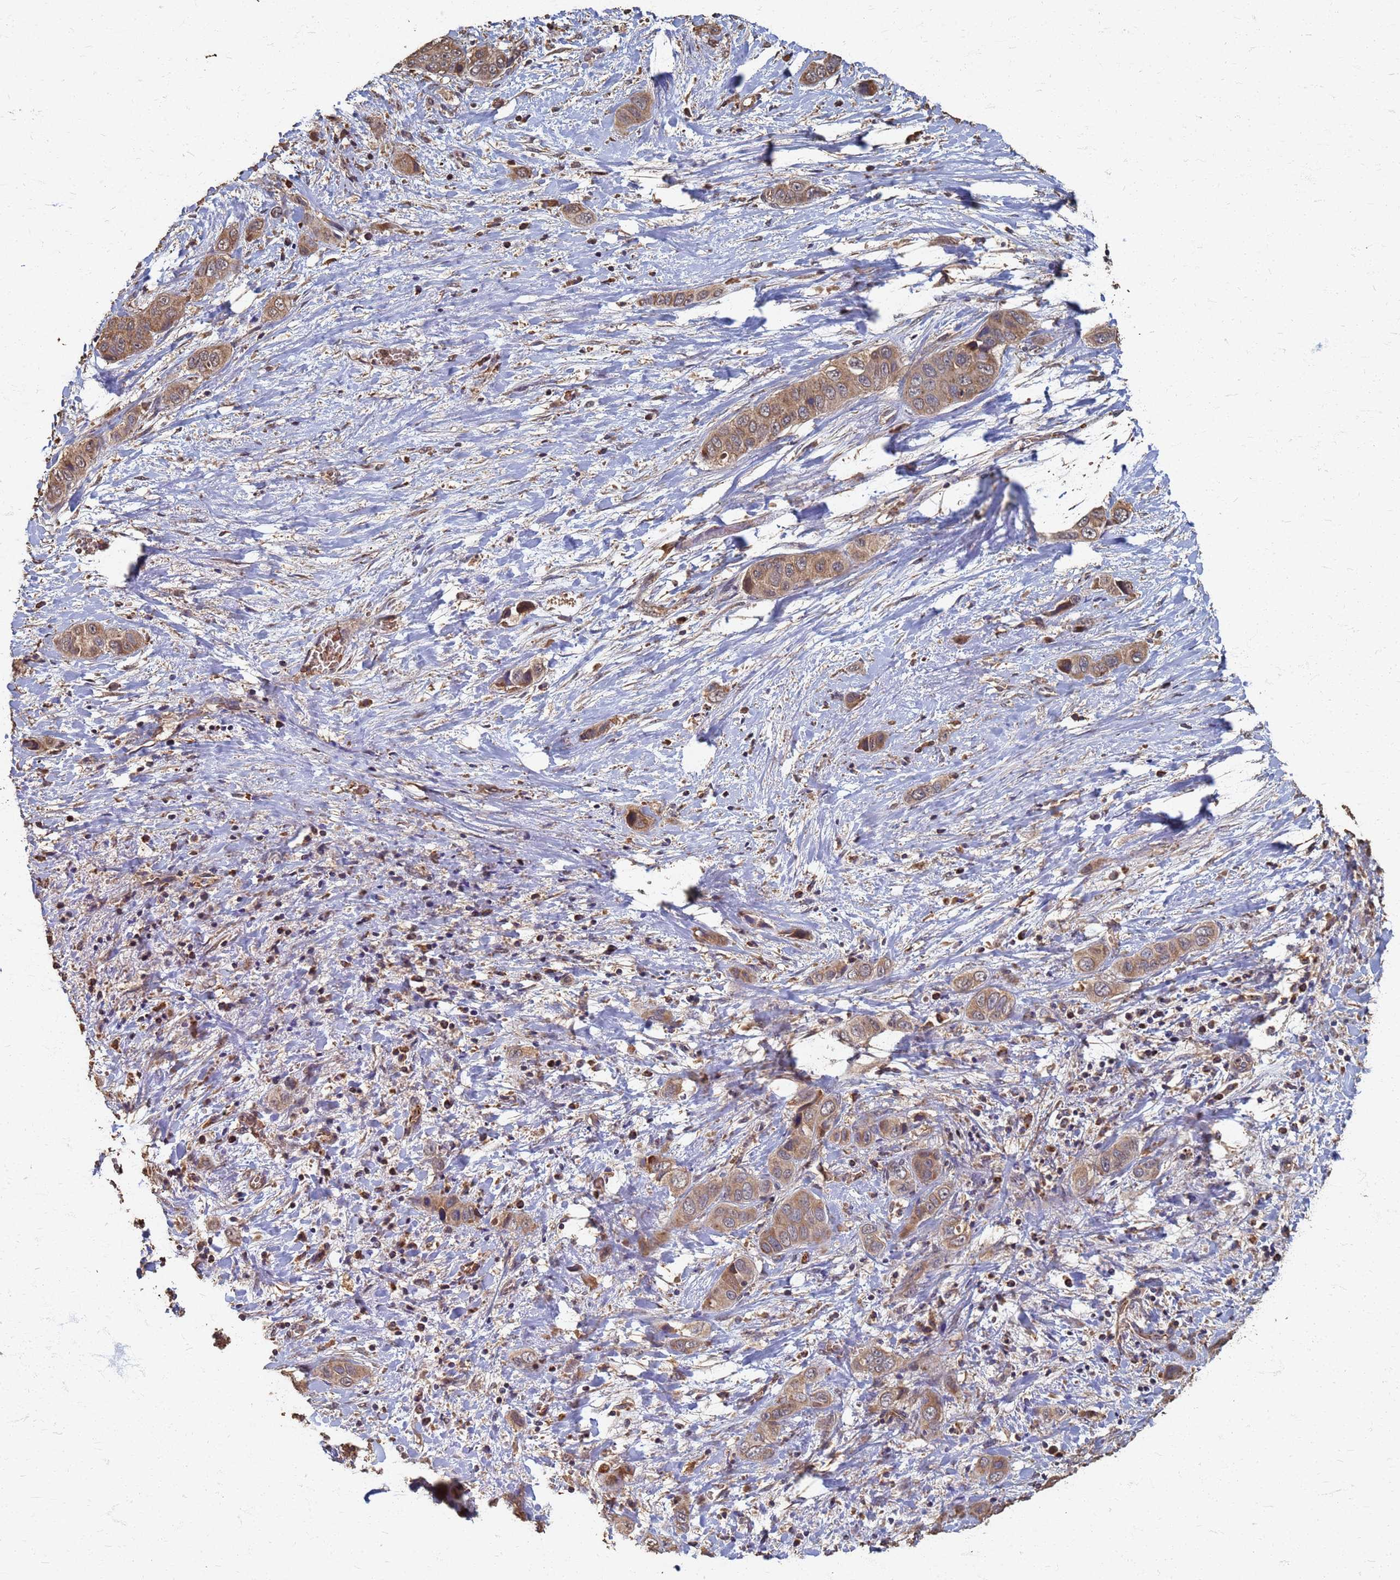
{"staining": {"intensity": "moderate", "quantity": ">75%", "location": "cytoplasmic/membranous"}, "tissue": "liver cancer", "cell_type": "Tumor cells", "image_type": "cancer", "snomed": [{"axis": "morphology", "description": "Cholangiocarcinoma"}, {"axis": "topography", "description": "Liver"}], "caption": "An image showing moderate cytoplasmic/membranous expression in about >75% of tumor cells in liver cholangiocarcinoma, as visualized by brown immunohistochemical staining.", "gene": "DPH5", "patient": {"sex": "female", "age": 52}}